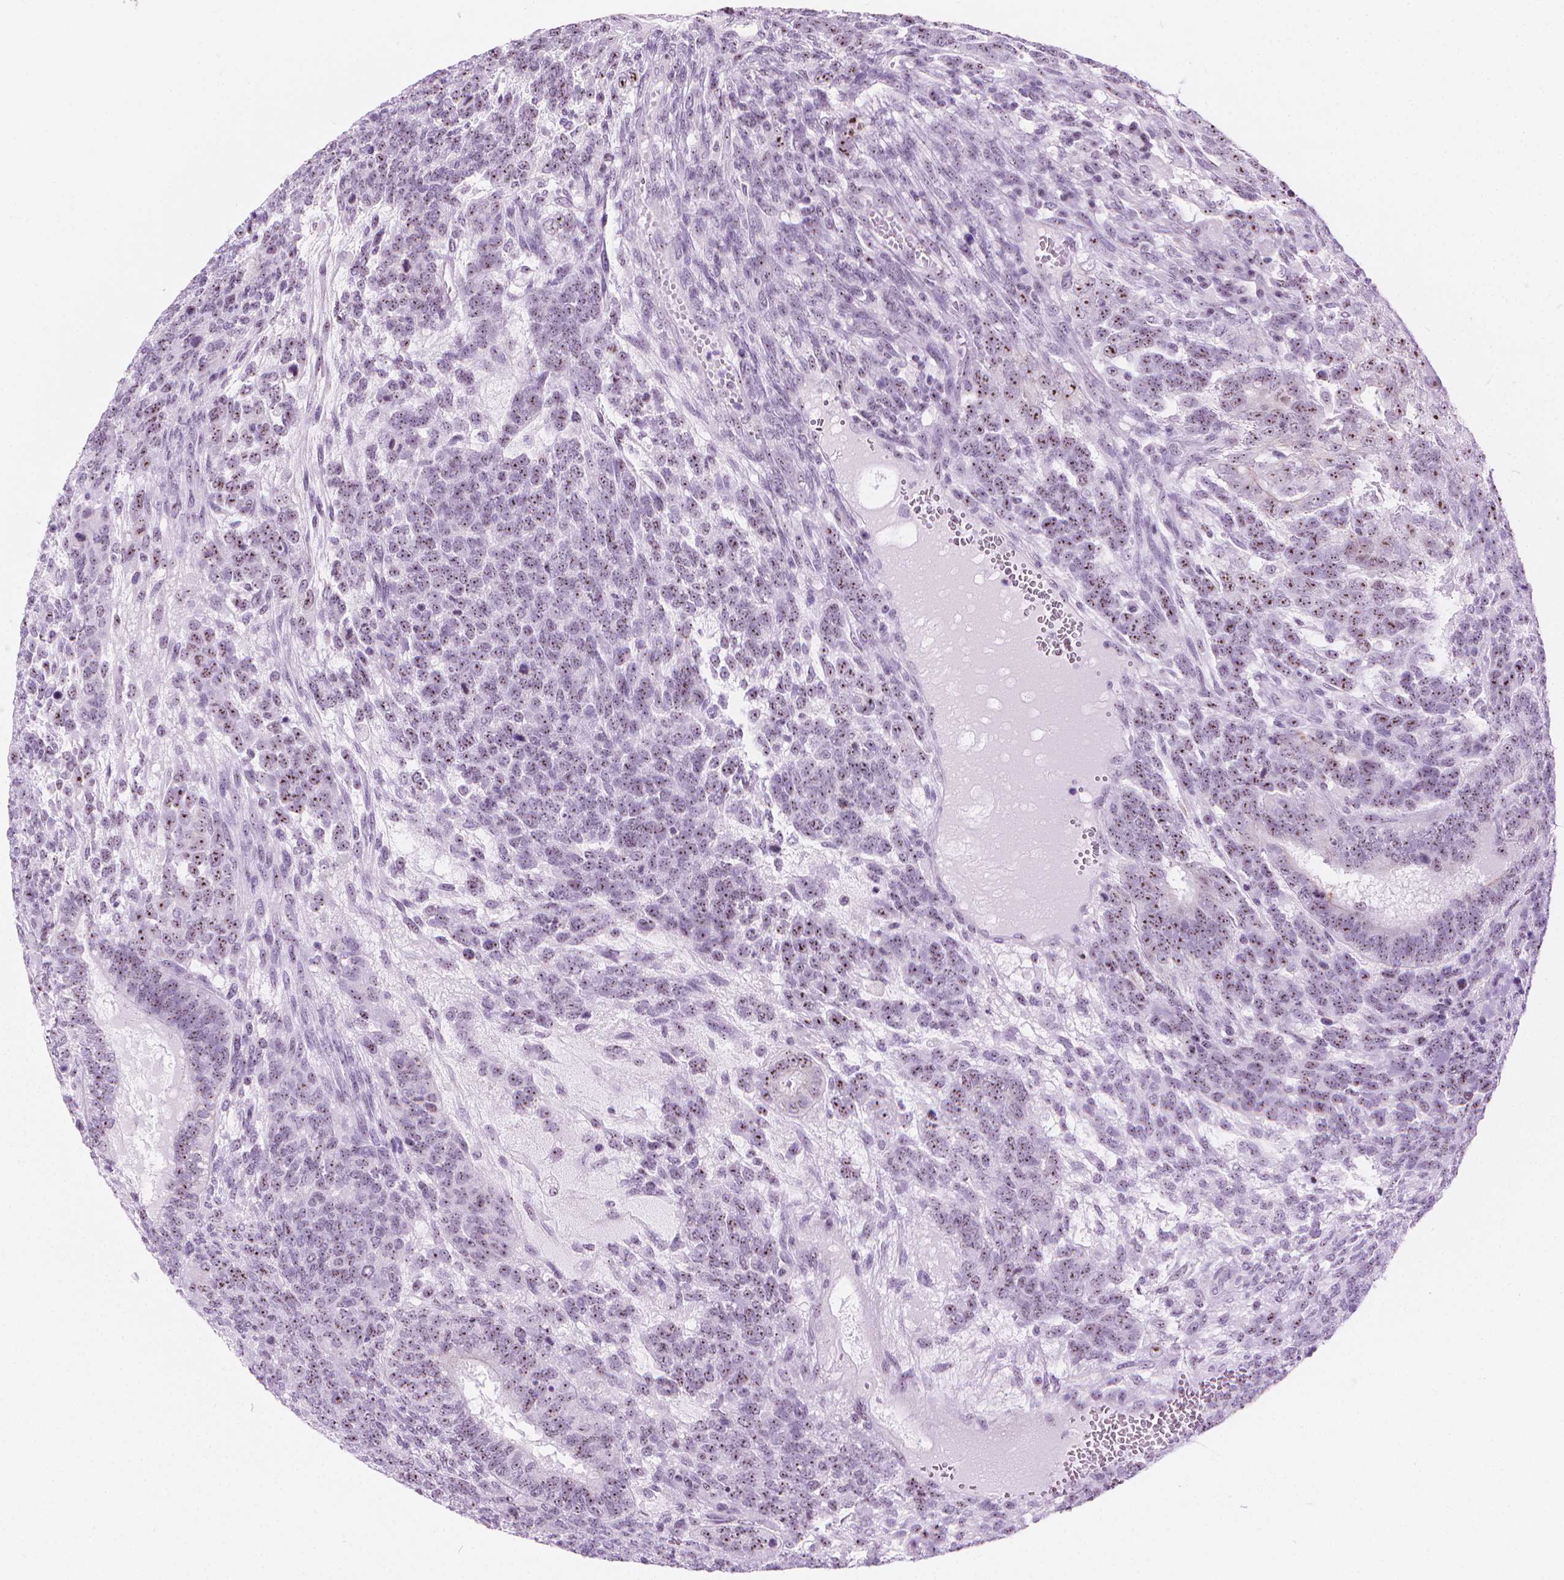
{"staining": {"intensity": "moderate", "quantity": ">75%", "location": "nuclear"}, "tissue": "testis cancer", "cell_type": "Tumor cells", "image_type": "cancer", "snomed": [{"axis": "morphology", "description": "Normal tissue, NOS"}, {"axis": "morphology", "description": "Carcinoma, Embryonal, NOS"}, {"axis": "topography", "description": "Testis"}, {"axis": "topography", "description": "Epididymis"}], "caption": "Brown immunohistochemical staining in testis cancer exhibits moderate nuclear expression in approximately >75% of tumor cells.", "gene": "NOL7", "patient": {"sex": "male", "age": 23}}